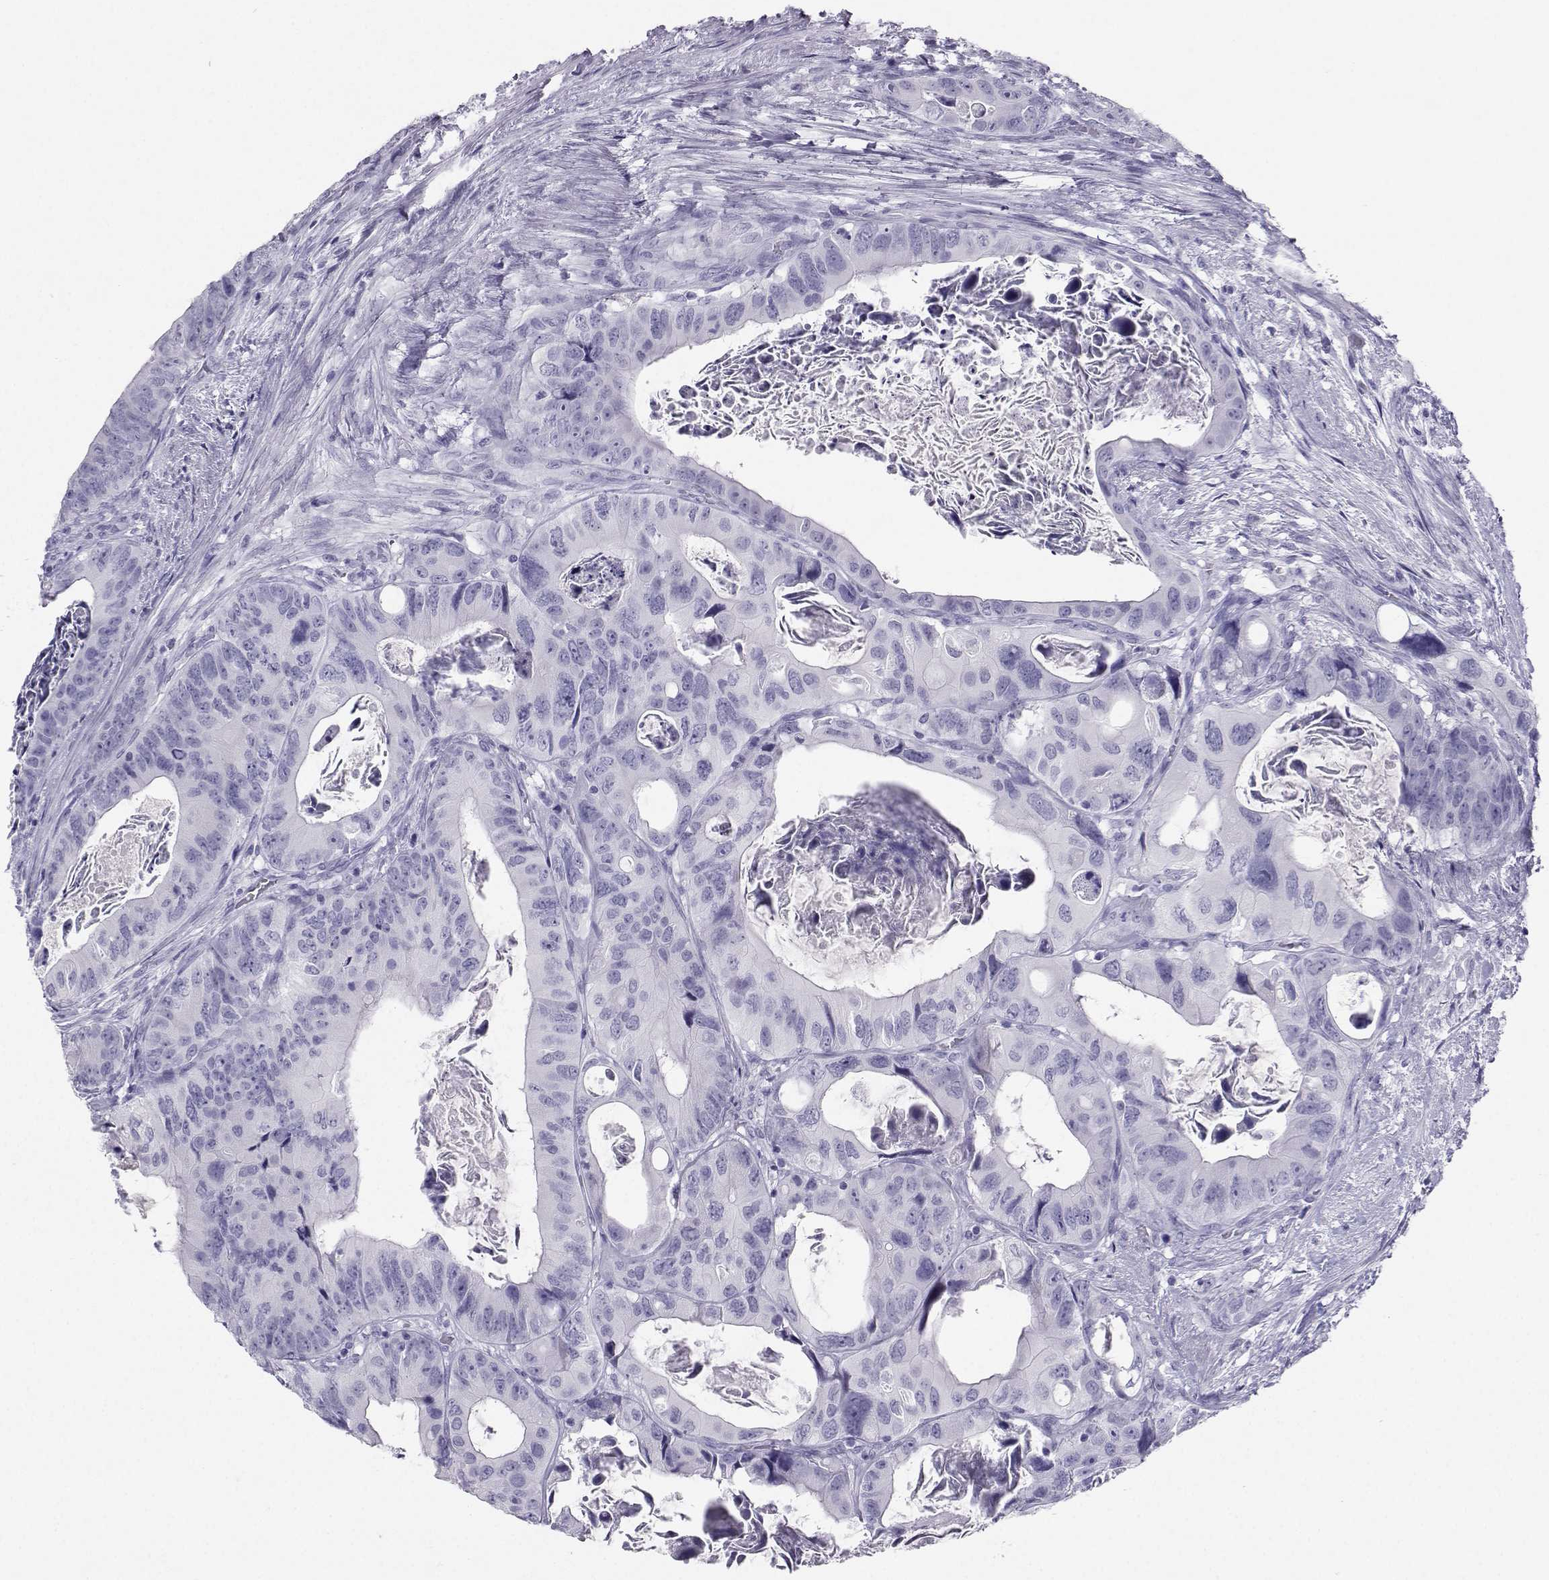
{"staining": {"intensity": "negative", "quantity": "none", "location": "none"}, "tissue": "colorectal cancer", "cell_type": "Tumor cells", "image_type": "cancer", "snomed": [{"axis": "morphology", "description": "Adenocarcinoma, NOS"}, {"axis": "topography", "description": "Rectum"}], "caption": "Tumor cells are negative for protein expression in human adenocarcinoma (colorectal).", "gene": "SST", "patient": {"sex": "male", "age": 64}}